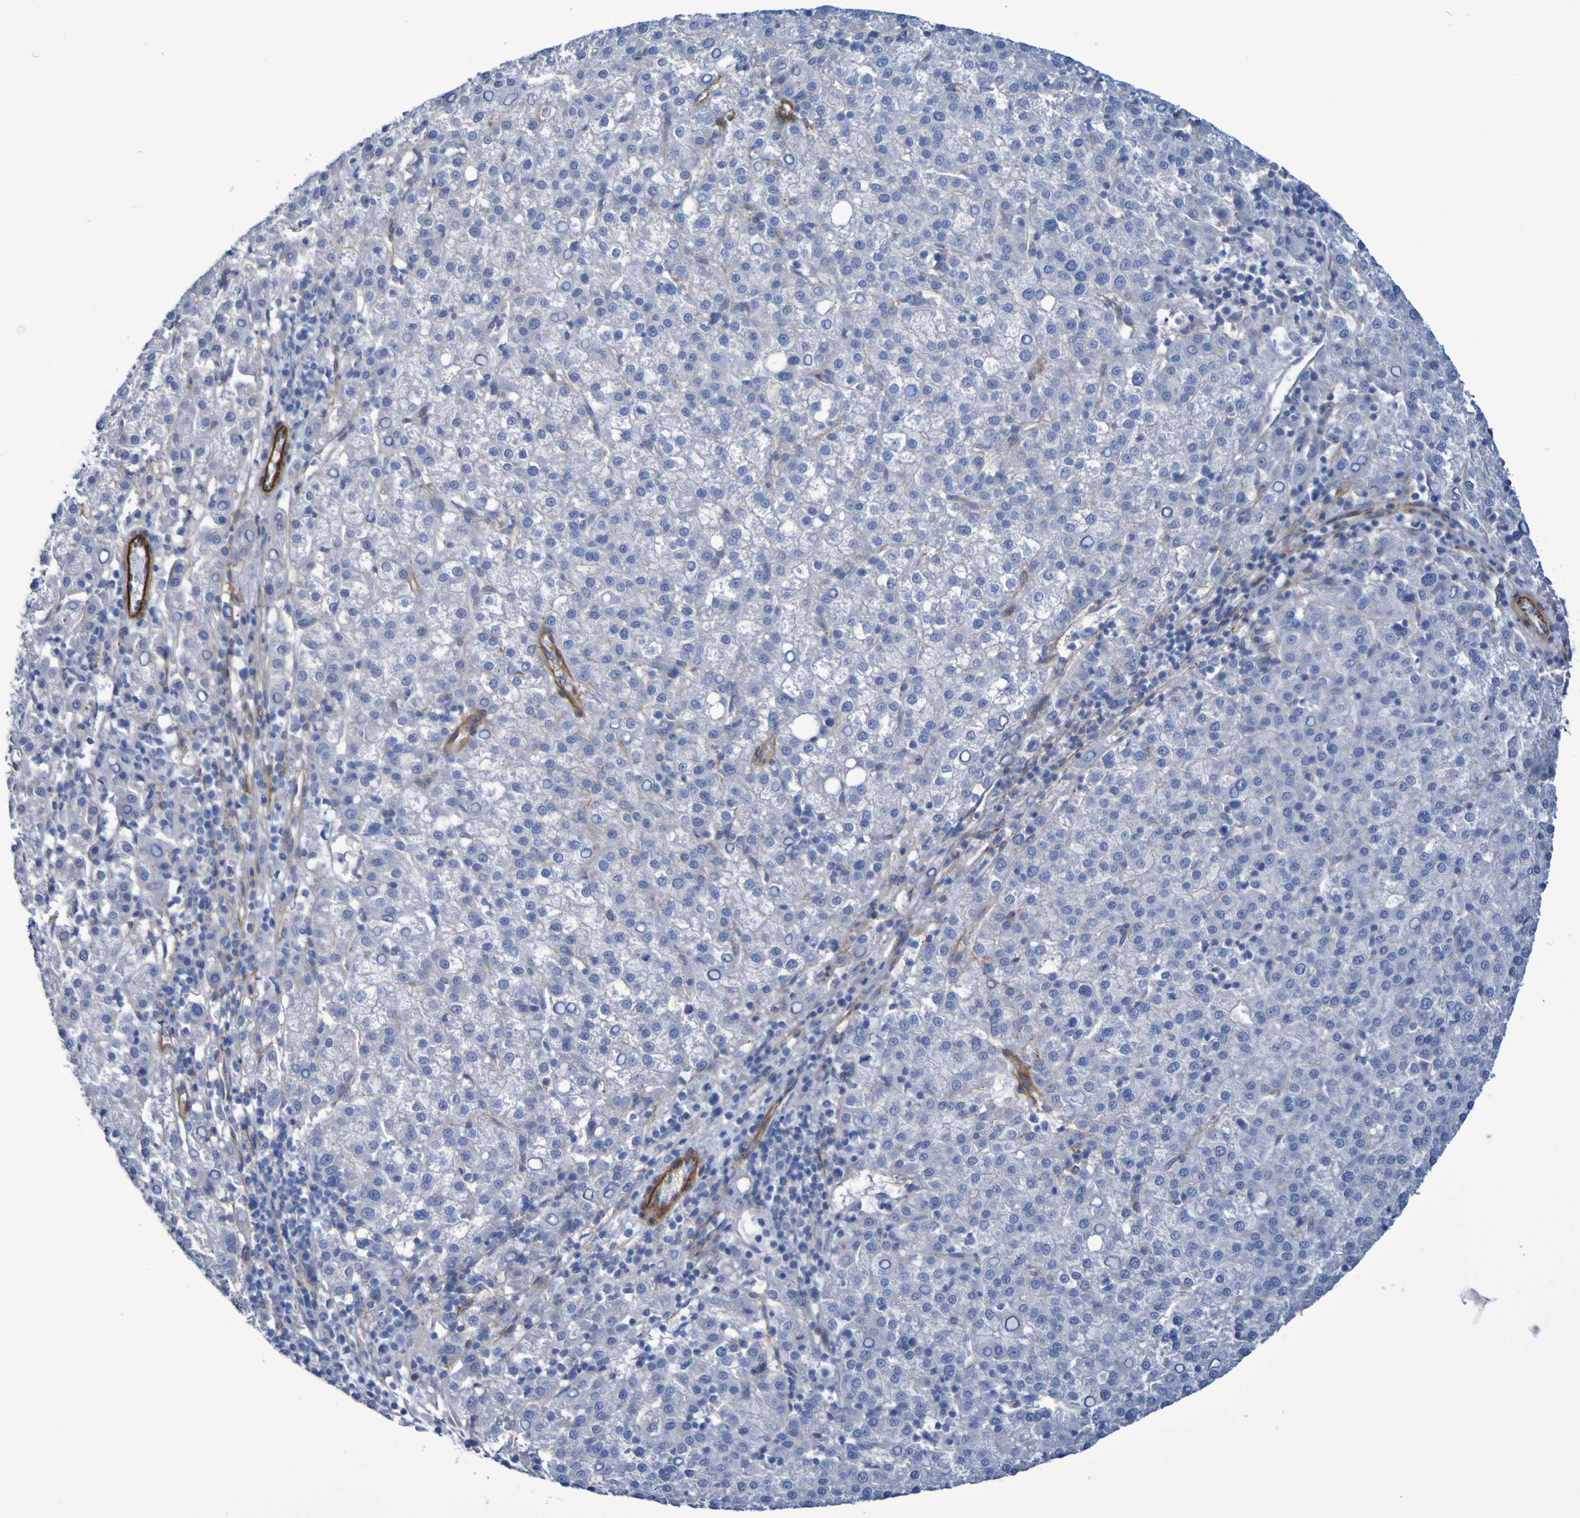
{"staining": {"intensity": "negative", "quantity": "none", "location": "none"}, "tissue": "liver cancer", "cell_type": "Tumor cells", "image_type": "cancer", "snomed": [{"axis": "morphology", "description": "Carcinoma, Hepatocellular, NOS"}, {"axis": "topography", "description": "Liver"}], "caption": "Protein analysis of liver cancer (hepatocellular carcinoma) reveals no significant expression in tumor cells.", "gene": "LPP", "patient": {"sex": "female", "age": 58}}